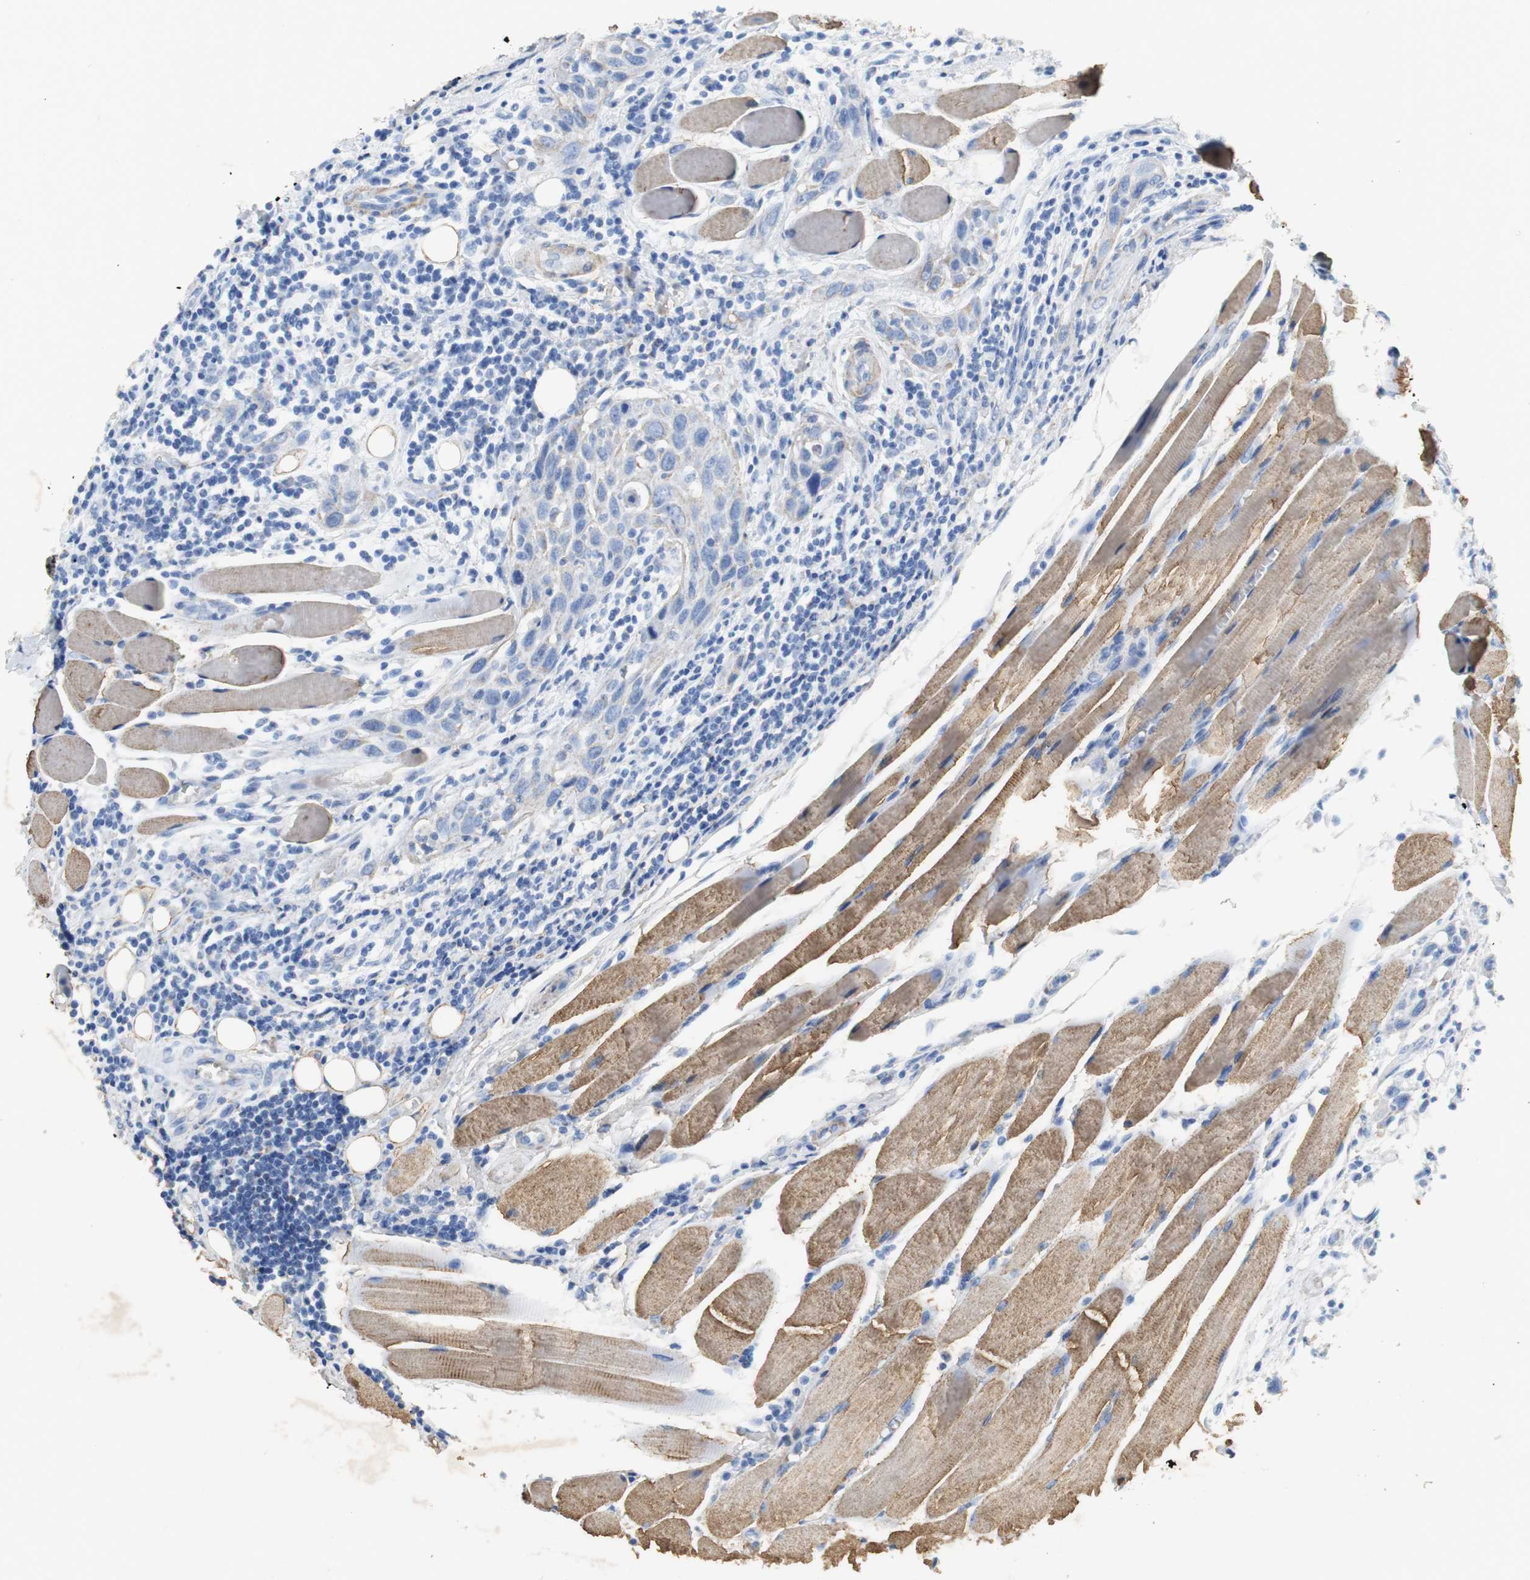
{"staining": {"intensity": "weak", "quantity": "<25%", "location": "cytoplasmic/membranous"}, "tissue": "head and neck cancer", "cell_type": "Tumor cells", "image_type": "cancer", "snomed": [{"axis": "morphology", "description": "Squamous cell carcinoma, NOS"}, {"axis": "topography", "description": "Oral tissue"}, {"axis": "topography", "description": "Head-Neck"}], "caption": "Human head and neck cancer stained for a protein using IHC reveals no staining in tumor cells.", "gene": "NNT", "patient": {"sex": "female", "age": 50}}